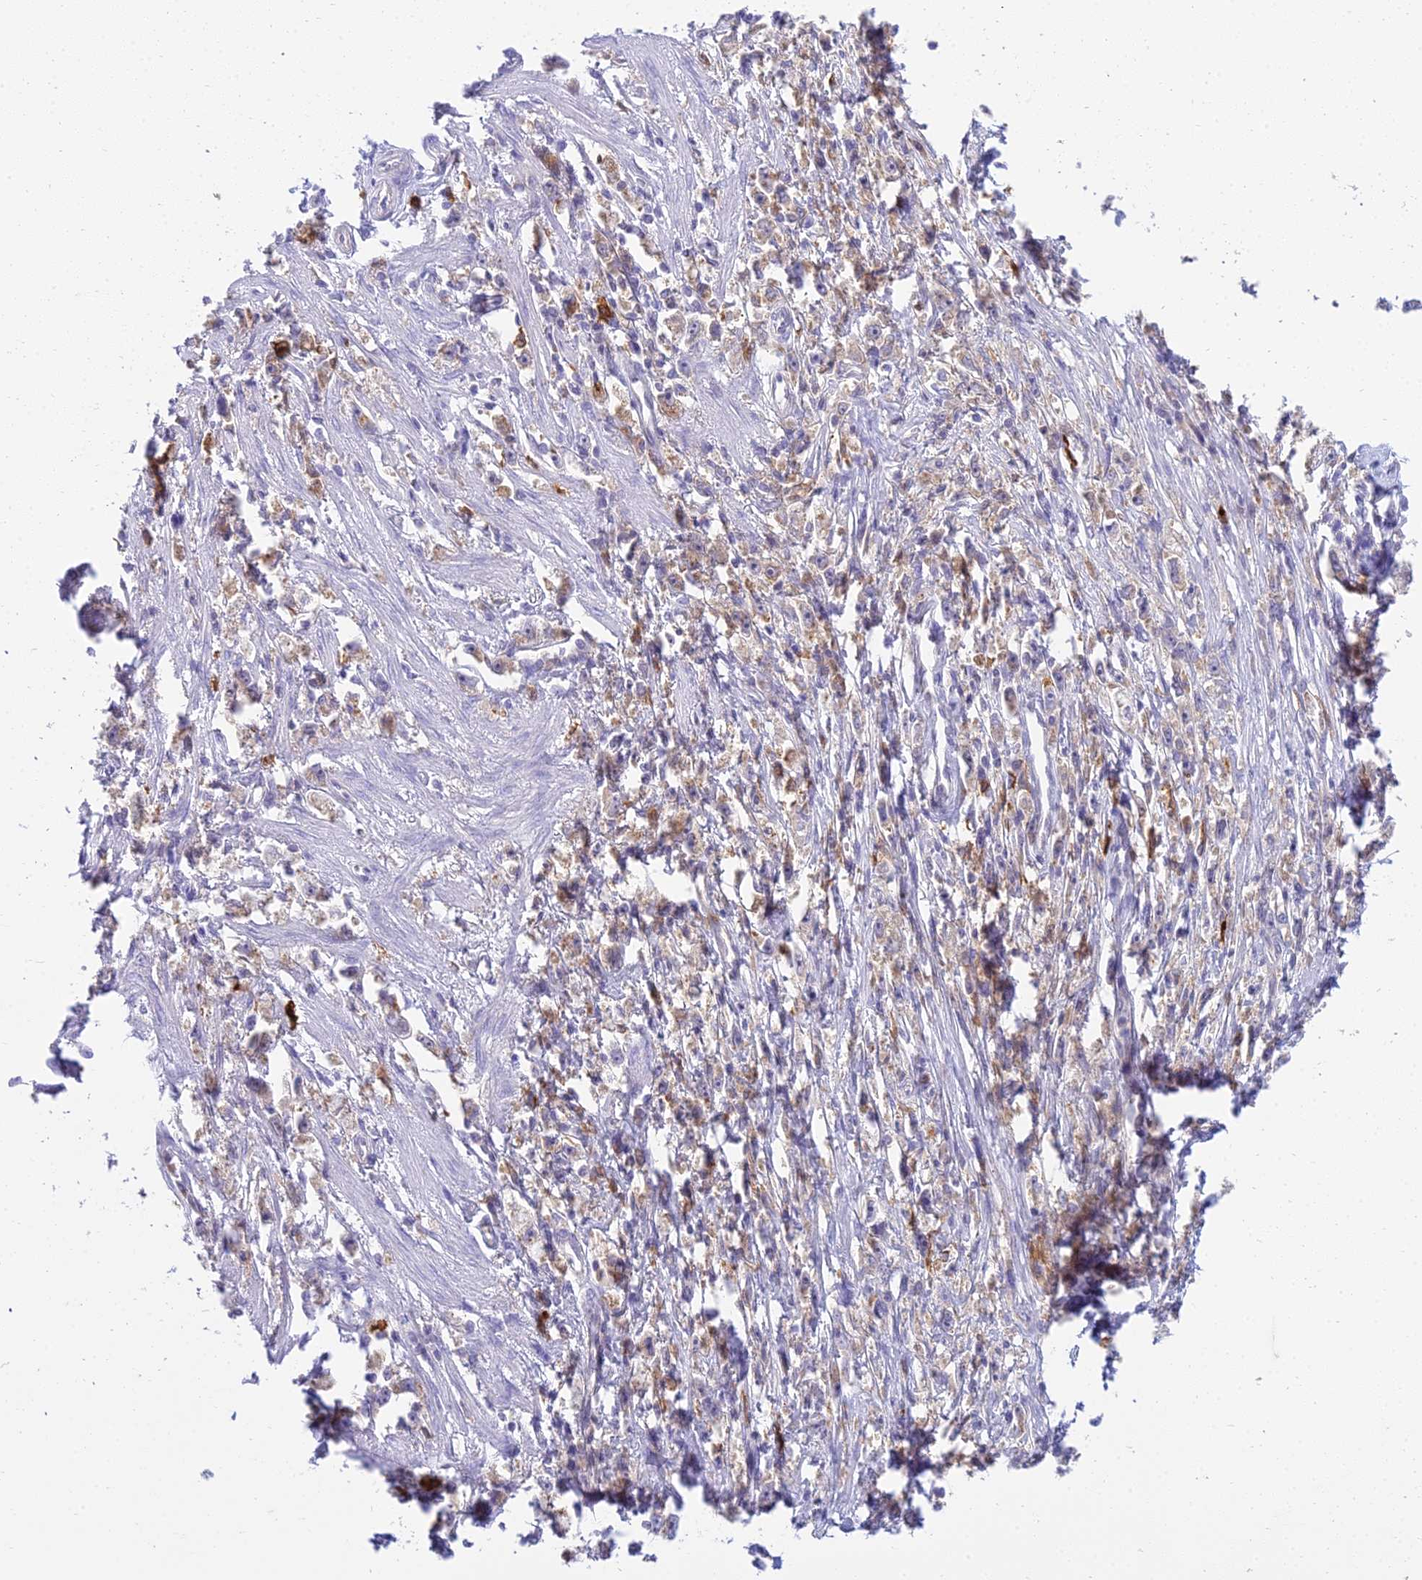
{"staining": {"intensity": "weak", "quantity": "25%-75%", "location": "cytoplasmic/membranous"}, "tissue": "stomach cancer", "cell_type": "Tumor cells", "image_type": "cancer", "snomed": [{"axis": "morphology", "description": "Adenocarcinoma, NOS"}, {"axis": "topography", "description": "Stomach"}], "caption": "A histopathology image showing weak cytoplasmic/membranous expression in approximately 25%-75% of tumor cells in adenocarcinoma (stomach), as visualized by brown immunohistochemical staining.", "gene": "UBE2G1", "patient": {"sex": "female", "age": 59}}